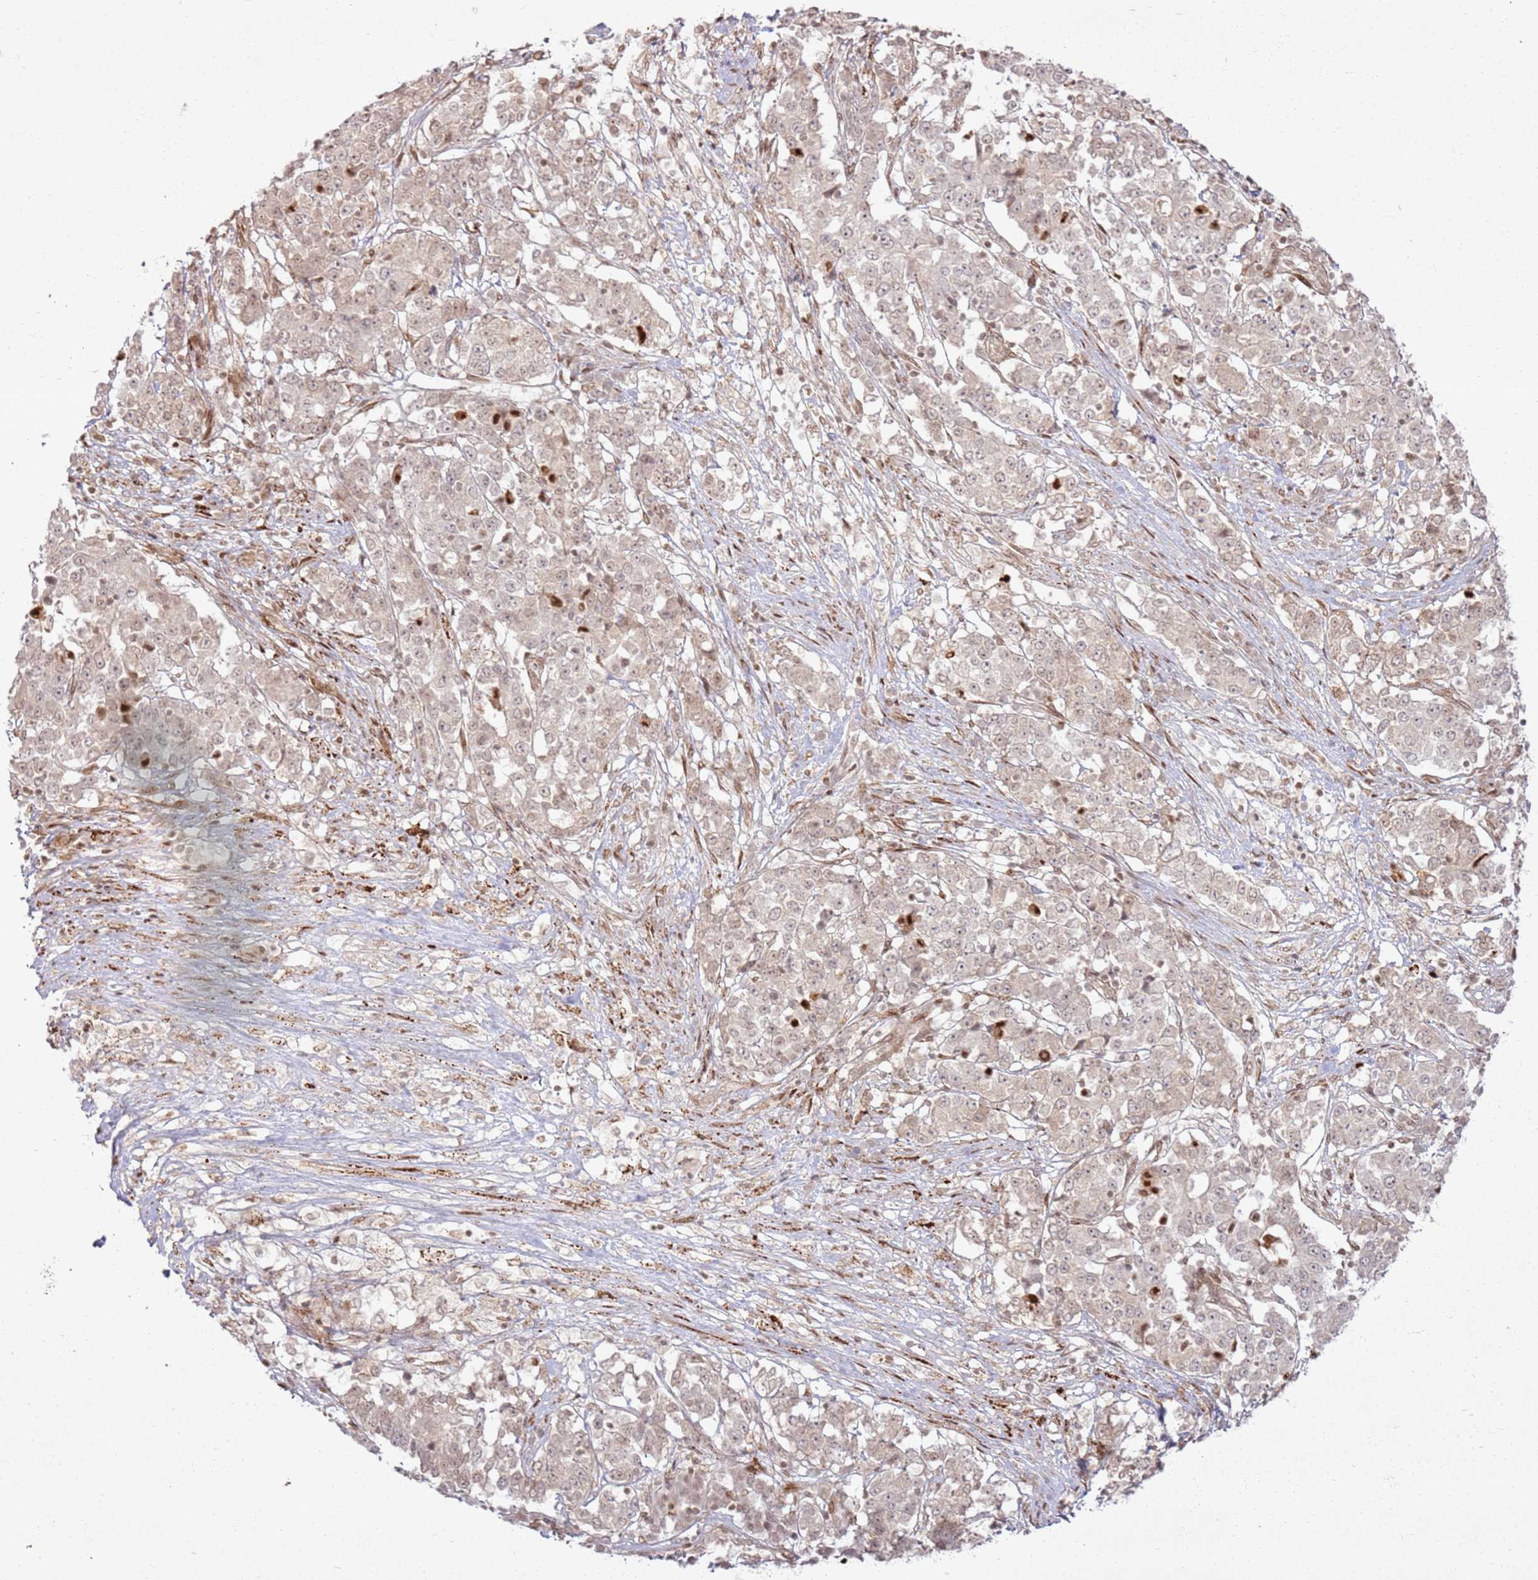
{"staining": {"intensity": "weak", "quantity": "<25%", "location": "cytoplasmic/membranous,nuclear"}, "tissue": "stomach cancer", "cell_type": "Tumor cells", "image_type": "cancer", "snomed": [{"axis": "morphology", "description": "Adenocarcinoma, NOS"}, {"axis": "topography", "description": "Stomach"}], "caption": "Immunohistochemistry (IHC) of adenocarcinoma (stomach) displays no expression in tumor cells. (Stains: DAB (3,3'-diaminobenzidine) IHC with hematoxylin counter stain, Microscopy: brightfield microscopy at high magnification).", "gene": "KLHL36", "patient": {"sex": "male", "age": 59}}